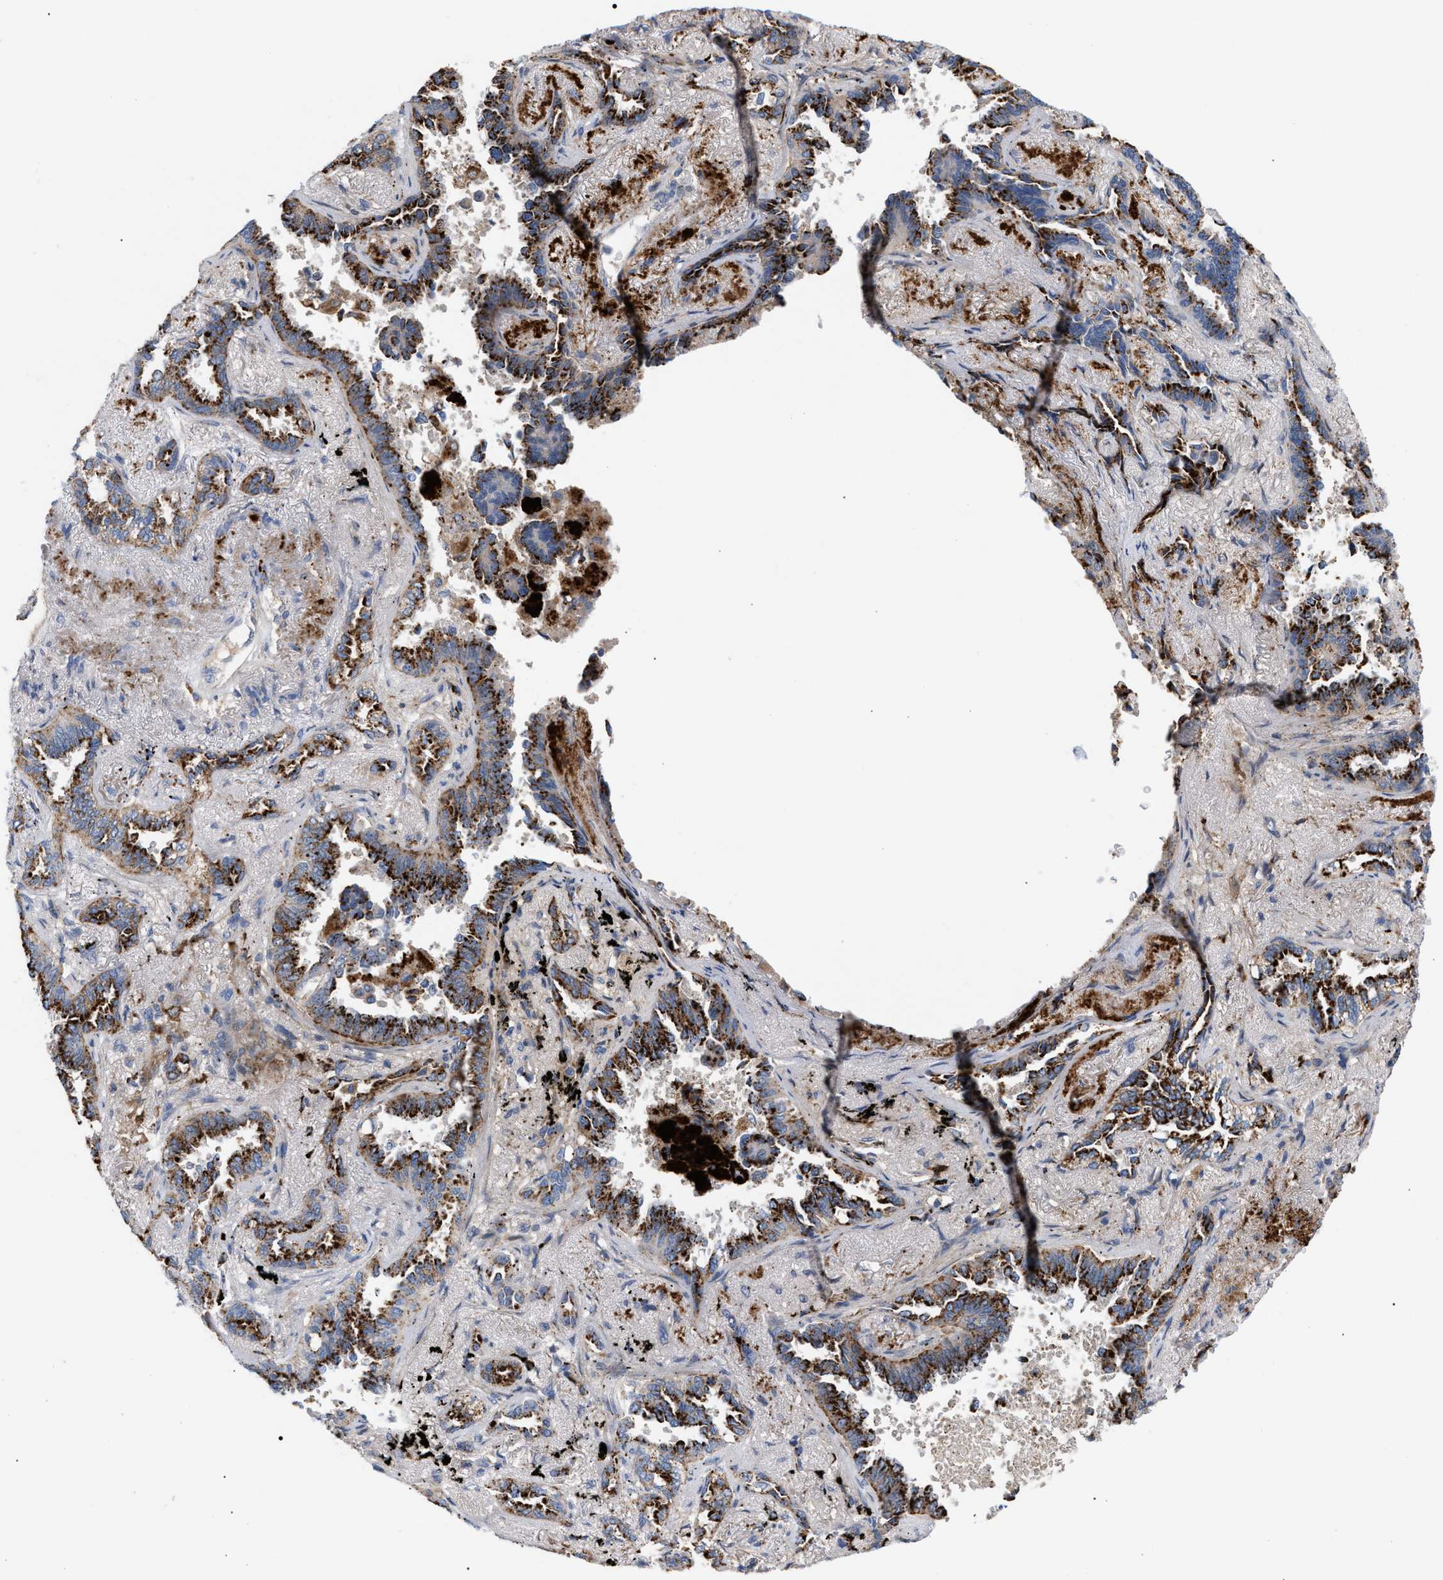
{"staining": {"intensity": "strong", "quantity": ">75%", "location": "cytoplasmic/membranous"}, "tissue": "lung cancer", "cell_type": "Tumor cells", "image_type": "cancer", "snomed": [{"axis": "morphology", "description": "Adenocarcinoma, NOS"}, {"axis": "topography", "description": "Lung"}], "caption": "A photomicrograph showing strong cytoplasmic/membranous positivity in about >75% of tumor cells in adenocarcinoma (lung), as visualized by brown immunohistochemical staining.", "gene": "MBTD1", "patient": {"sex": "male", "age": 59}}